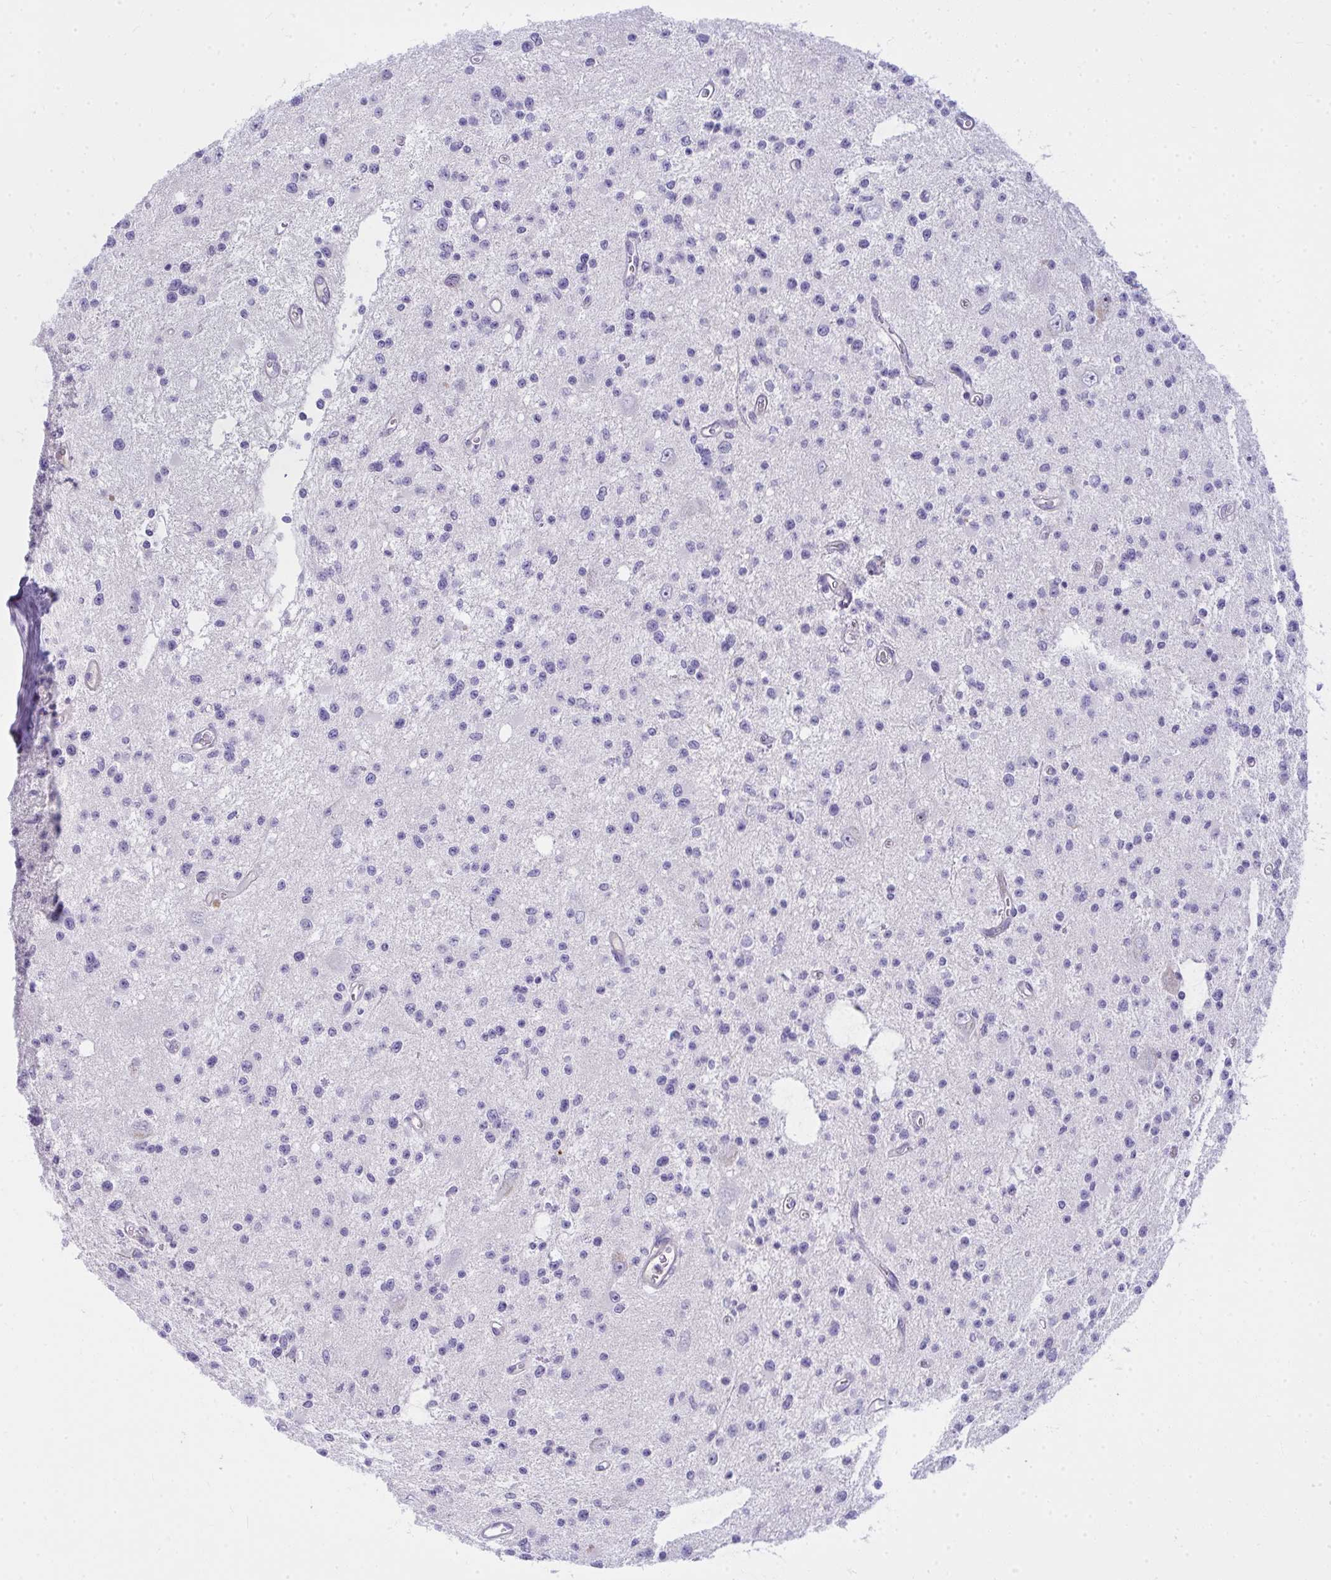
{"staining": {"intensity": "negative", "quantity": "none", "location": "none"}, "tissue": "glioma", "cell_type": "Tumor cells", "image_type": "cancer", "snomed": [{"axis": "morphology", "description": "Glioma, malignant, Low grade"}, {"axis": "topography", "description": "Brain"}], "caption": "High magnification brightfield microscopy of low-grade glioma (malignant) stained with DAB (brown) and counterstained with hematoxylin (blue): tumor cells show no significant positivity.", "gene": "LRRC36", "patient": {"sex": "male", "age": 43}}